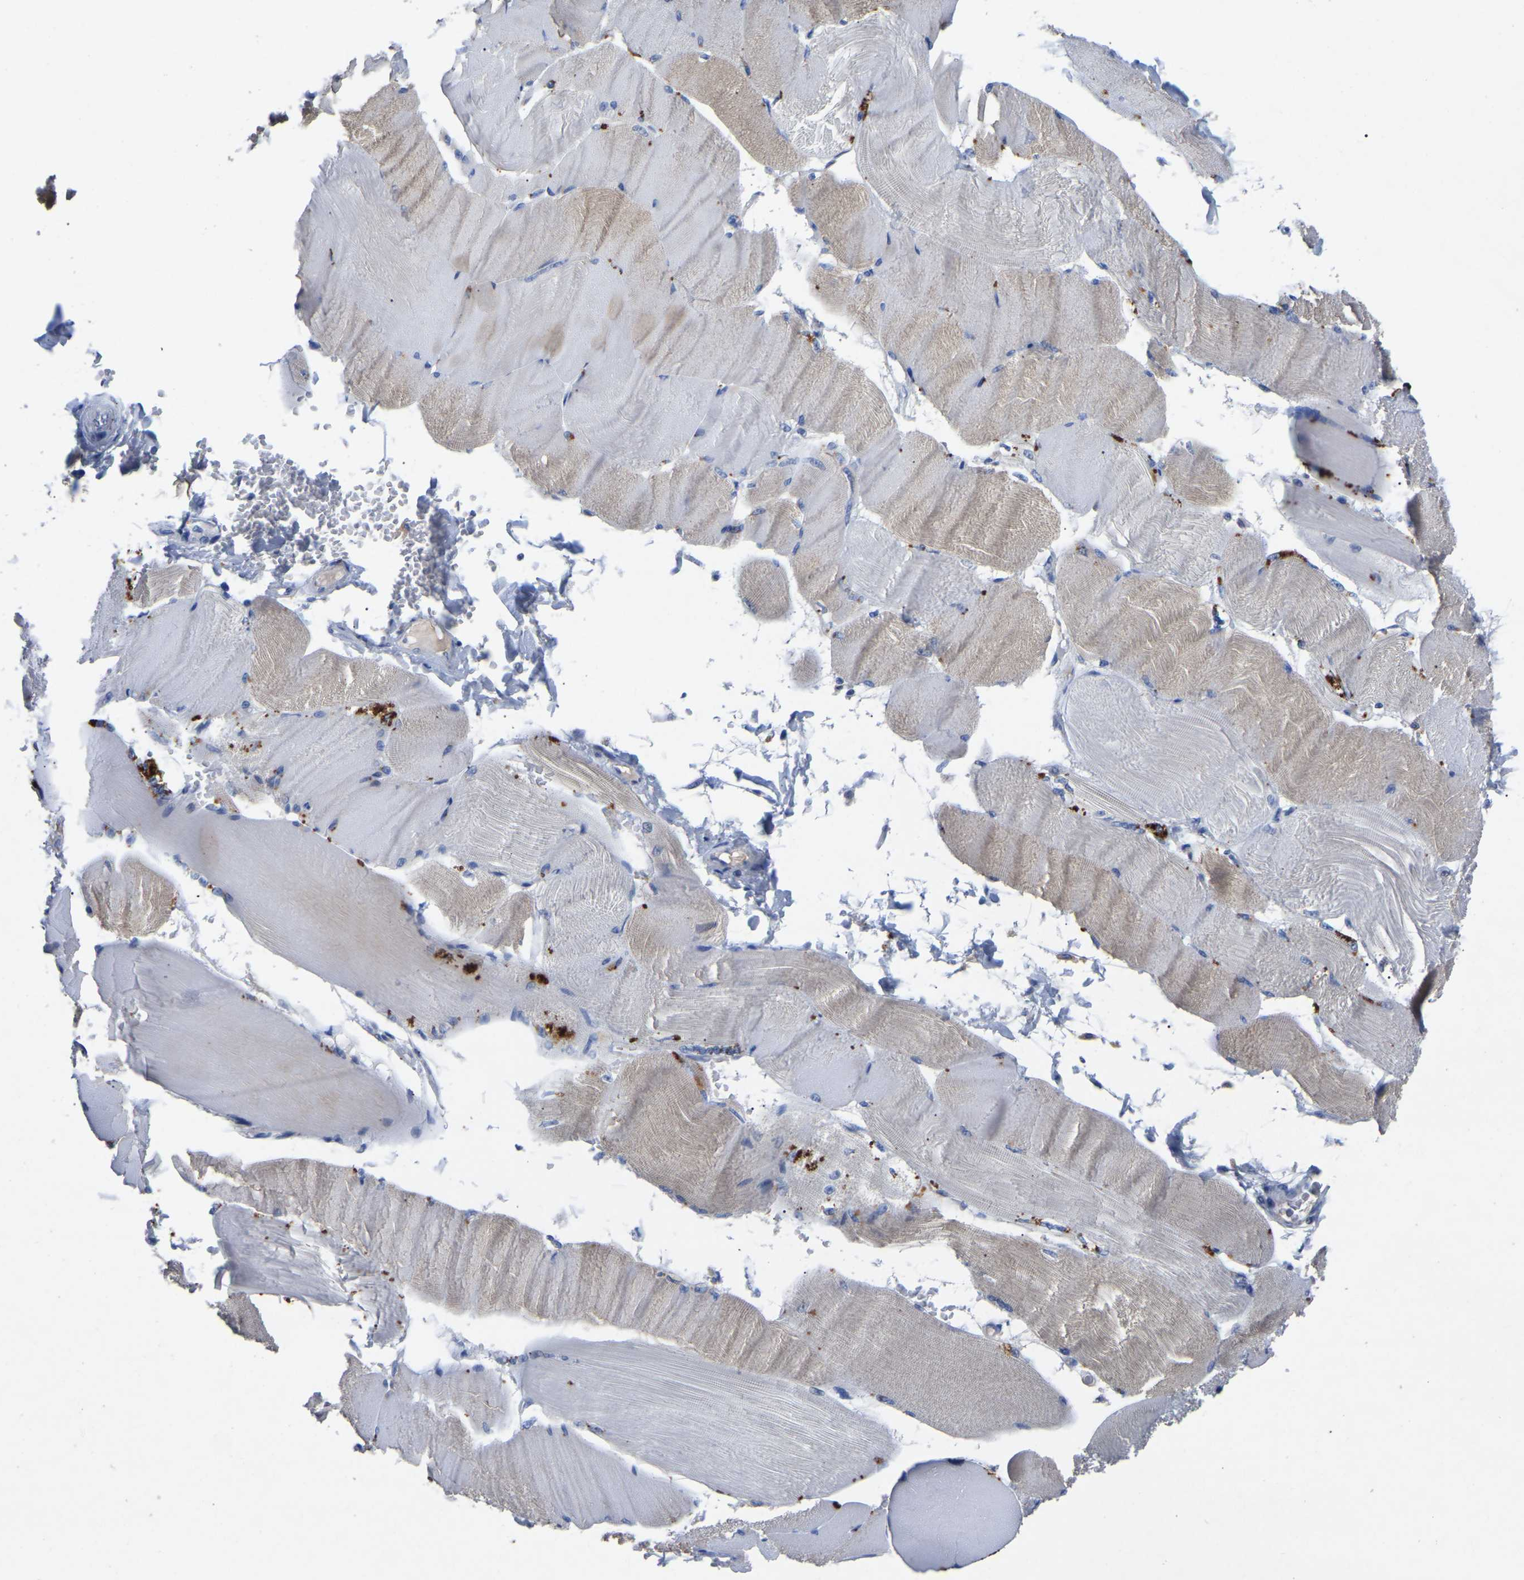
{"staining": {"intensity": "weak", "quantity": "25%-75%", "location": "cytoplasmic/membranous"}, "tissue": "skeletal muscle", "cell_type": "Myocytes", "image_type": "normal", "snomed": [{"axis": "morphology", "description": "Normal tissue, NOS"}, {"axis": "topography", "description": "Skin"}, {"axis": "topography", "description": "Skeletal muscle"}], "caption": "Myocytes exhibit weak cytoplasmic/membranous staining in about 25%-75% of cells in benign skeletal muscle. Using DAB (3,3'-diaminobenzidine) (brown) and hematoxylin (blue) stains, captured at high magnification using brightfield microscopy.", "gene": "SMPD2", "patient": {"sex": "male", "age": 83}}